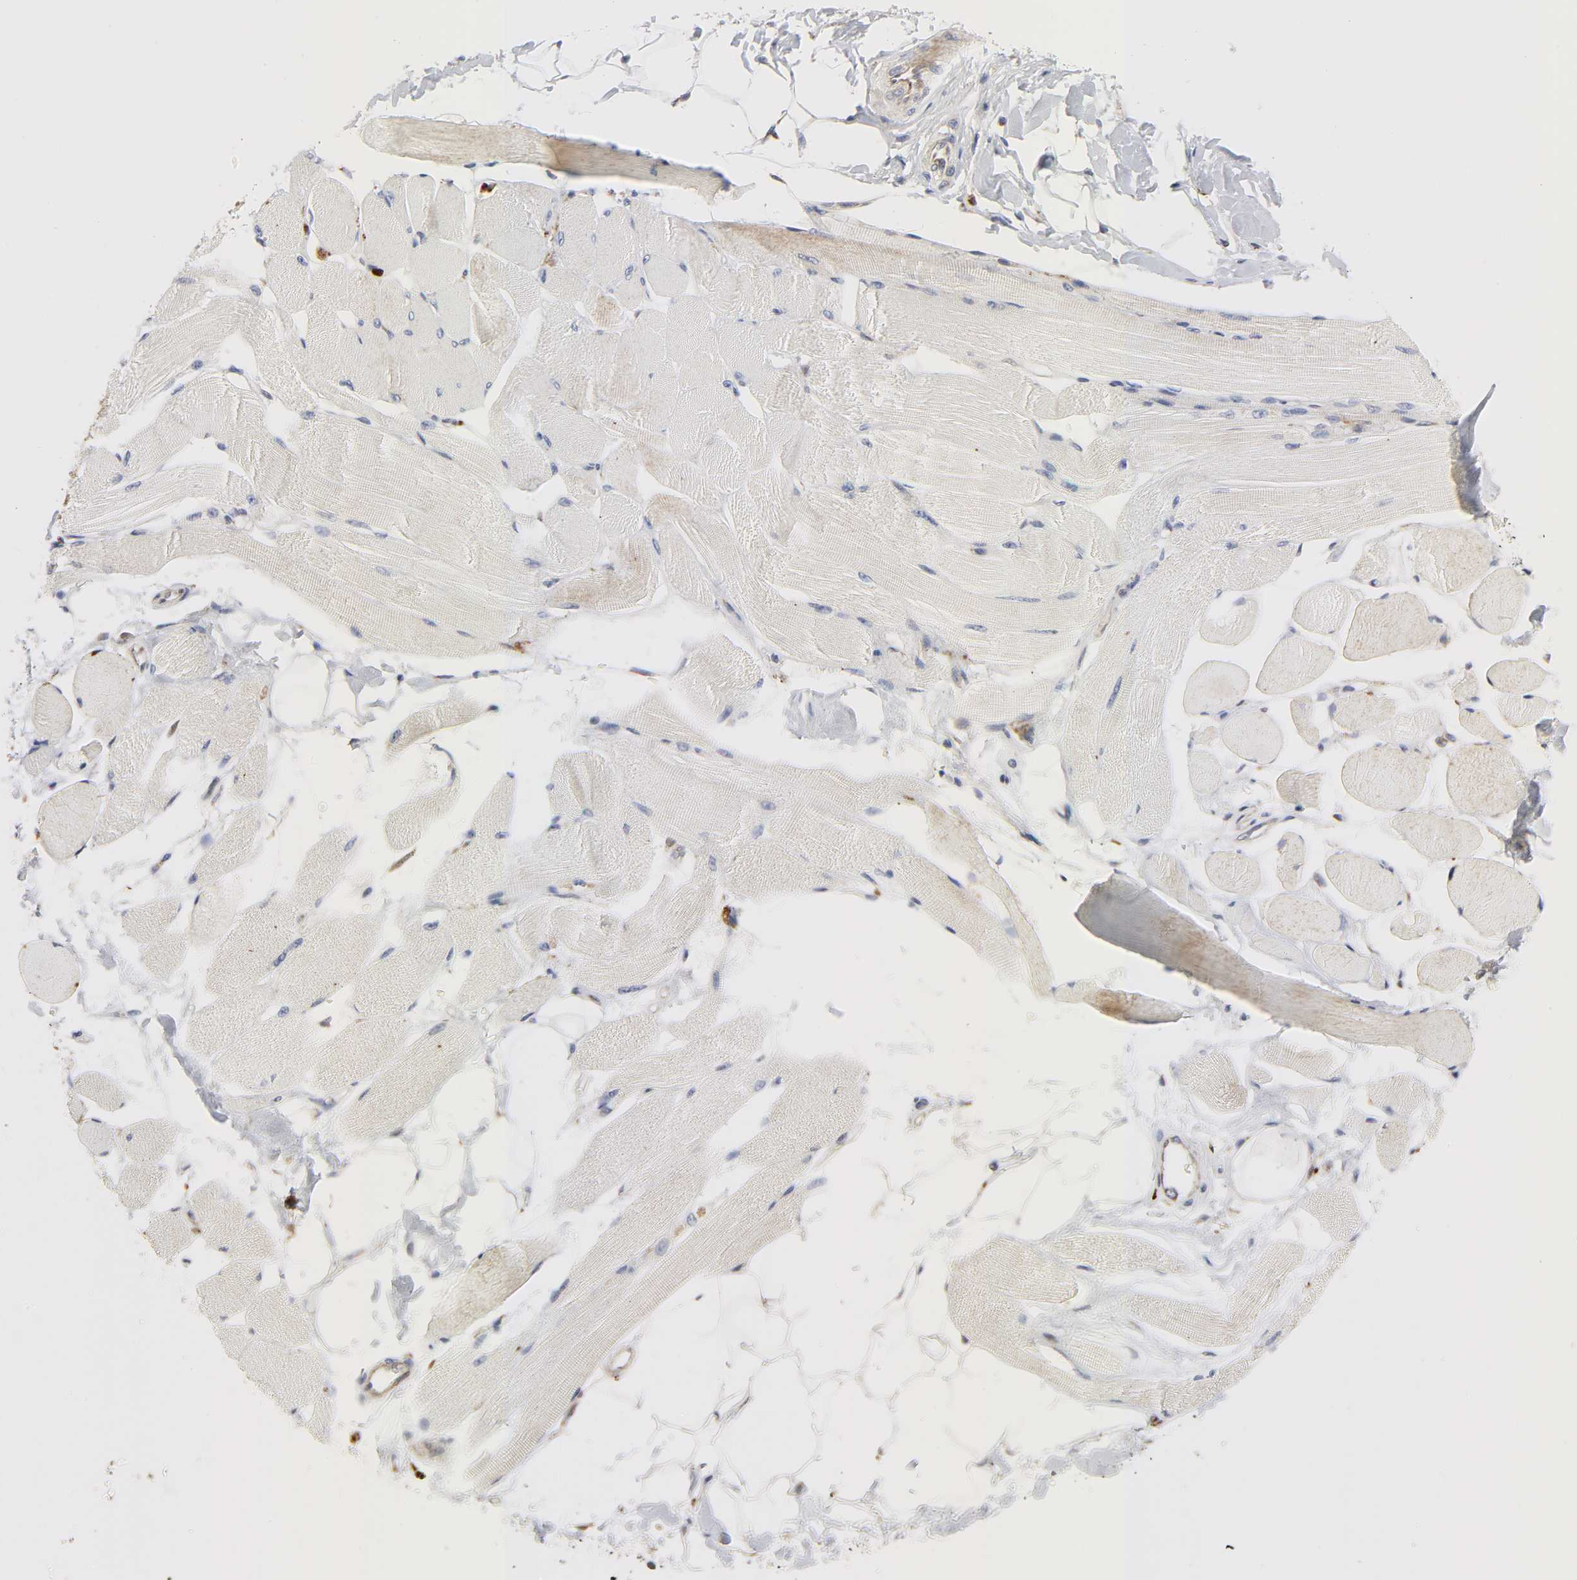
{"staining": {"intensity": "negative", "quantity": "none", "location": "none"}, "tissue": "skeletal muscle", "cell_type": "Myocytes", "image_type": "normal", "snomed": [{"axis": "morphology", "description": "Normal tissue, NOS"}, {"axis": "topography", "description": "Skeletal muscle"}, {"axis": "topography", "description": "Peripheral nerve tissue"}], "caption": "This is an immunohistochemistry (IHC) micrograph of unremarkable human skeletal muscle. There is no positivity in myocytes.", "gene": "BAX", "patient": {"sex": "female", "age": 84}}